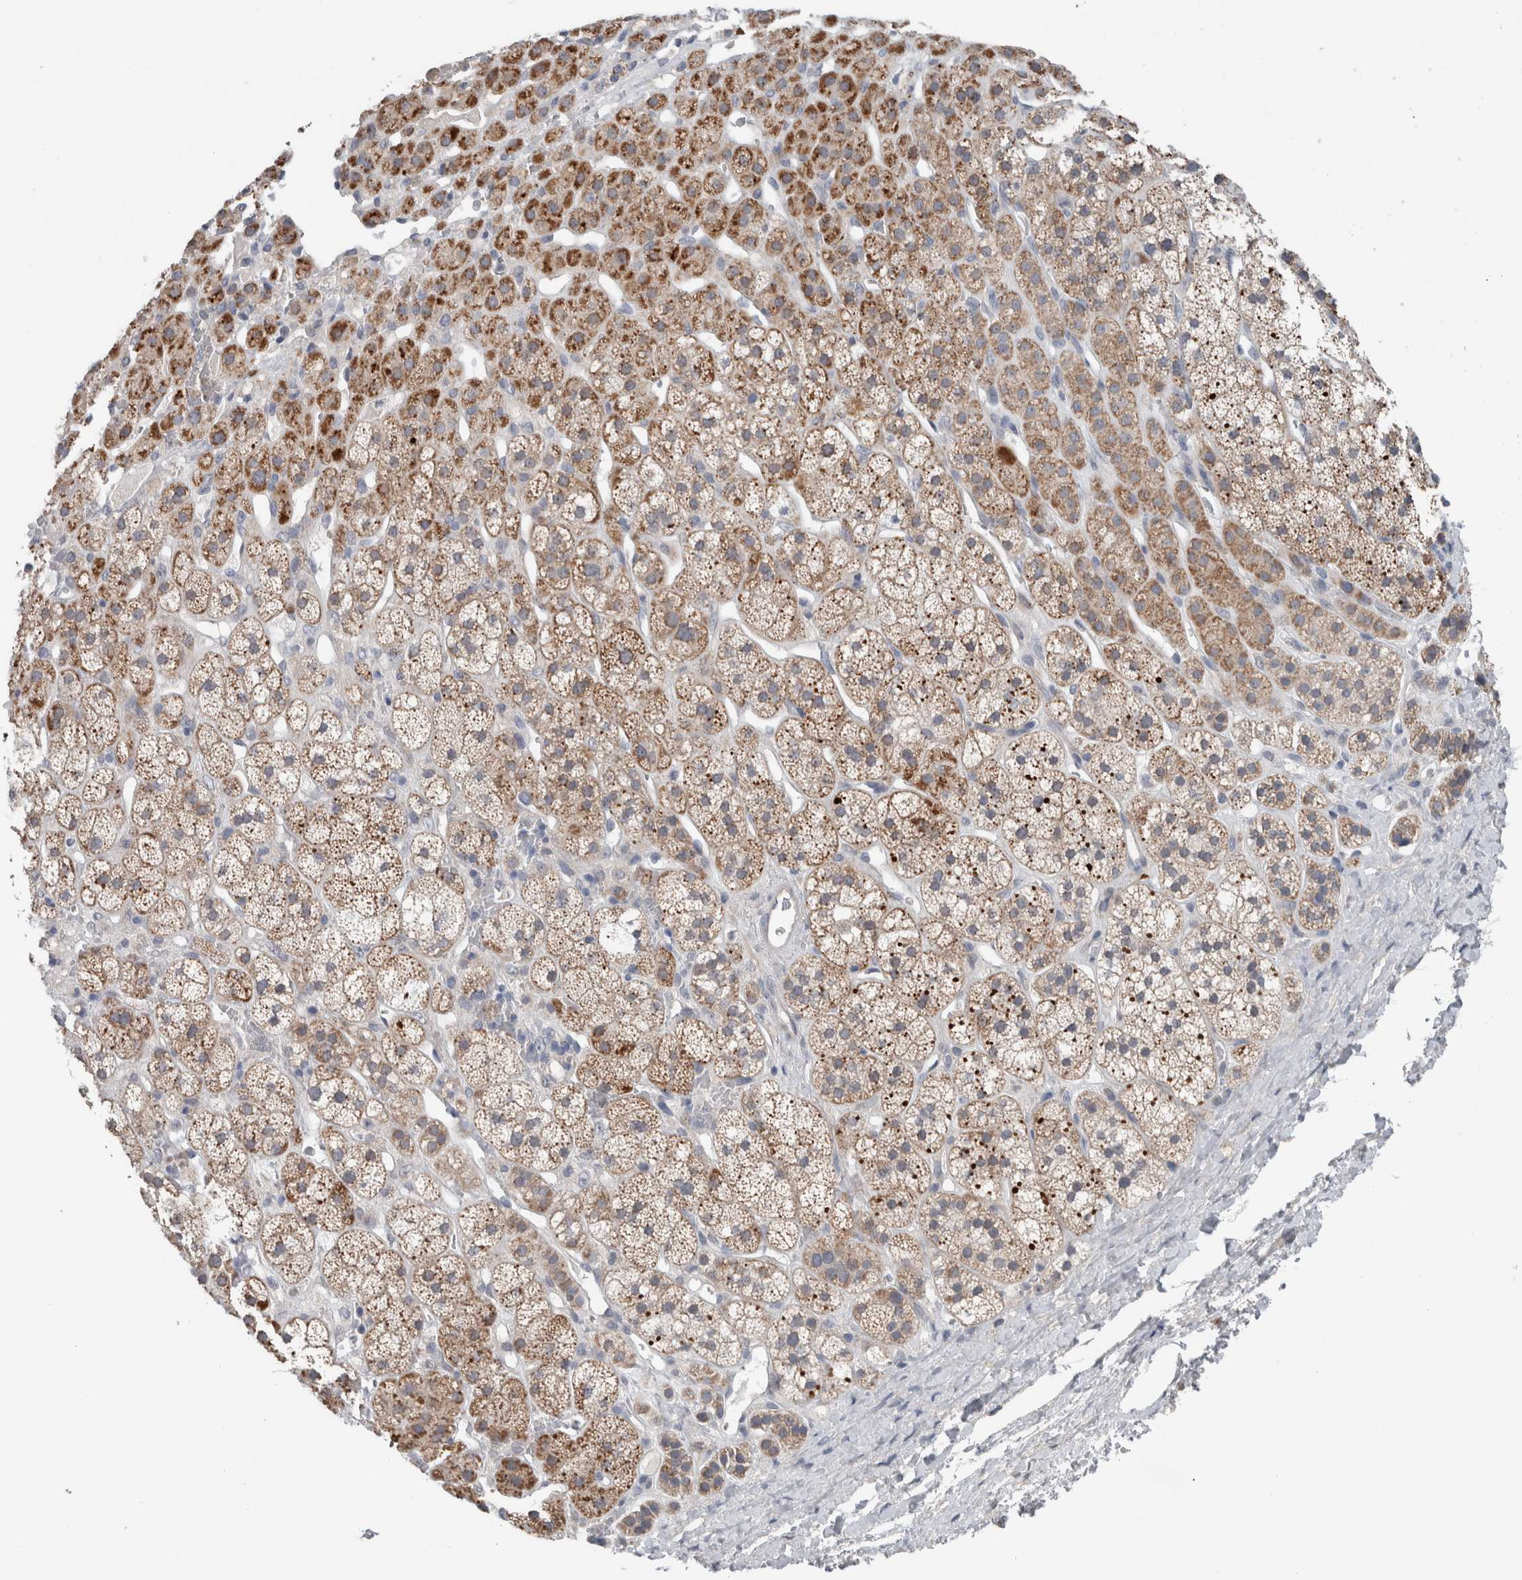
{"staining": {"intensity": "moderate", "quantity": ">75%", "location": "cytoplasmic/membranous"}, "tissue": "adrenal gland", "cell_type": "Glandular cells", "image_type": "normal", "snomed": [{"axis": "morphology", "description": "Normal tissue, NOS"}, {"axis": "topography", "description": "Adrenal gland"}], "caption": "This photomicrograph reveals IHC staining of unremarkable adrenal gland, with medium moderate cytoplasmic/membranous expression in approximately >75% of glandular cells.", "gene": "CRNN", "patient": {"sex": "male", "age": 56}}